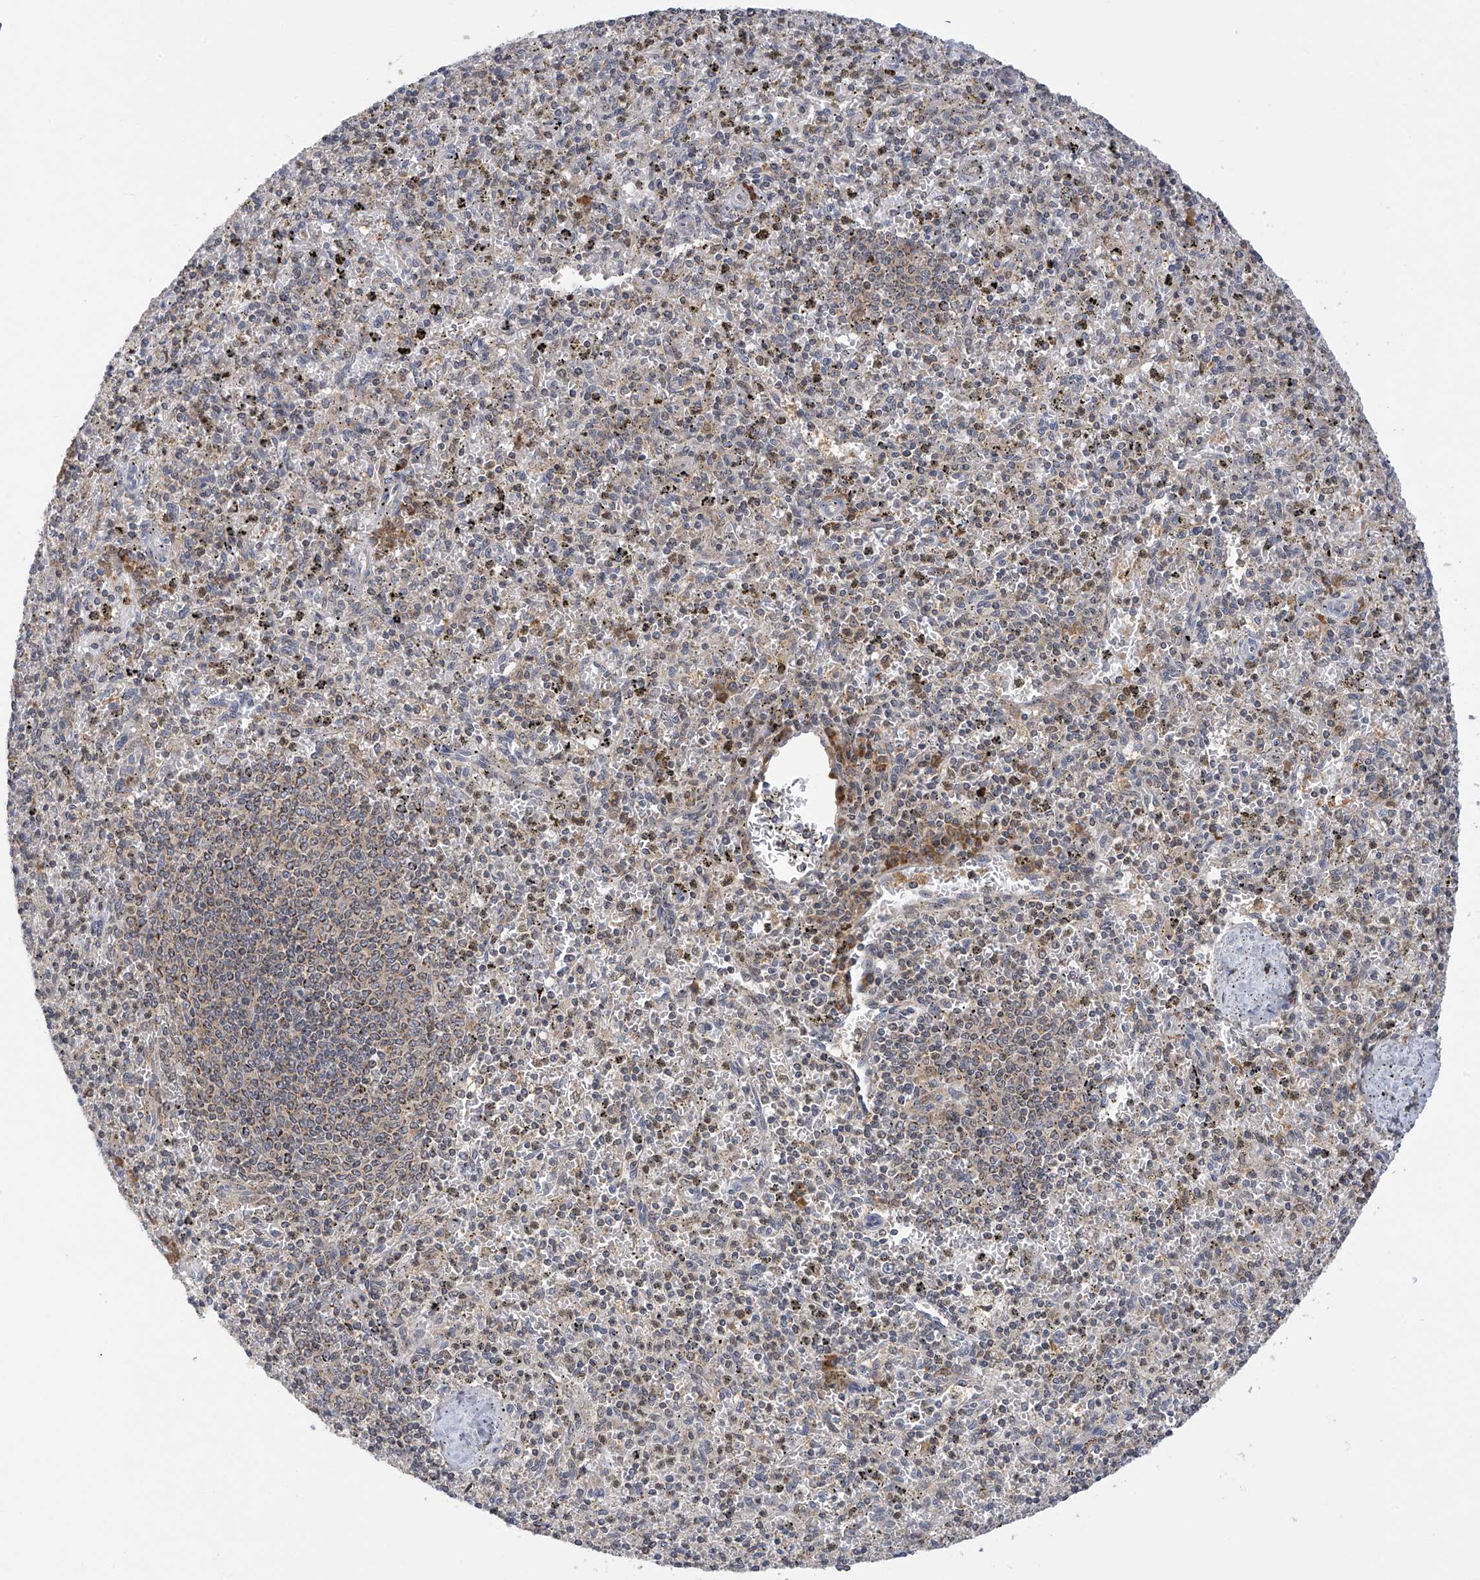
{"staining": {"intensity": "moderate", "quantity": "<25%", "location": "cytoplasmic/membranous"}, "tissue": "spleen", "cell_type": "Cells in red pulp", "image_type": "normal", "snomed": [{"axis": "morphology", "description": "Normal tissue, NOS"}, {"axis": "topography", "description": "Spleen"}], "caption": "Moderate cytoplasmic/membranous protein expression is seen in approximately <25% of cells in red pulp in spleen. Nuclei are stained in blue.", "gene": "SLCO4A1", "patient": {"sex": "male", "age": 72}}